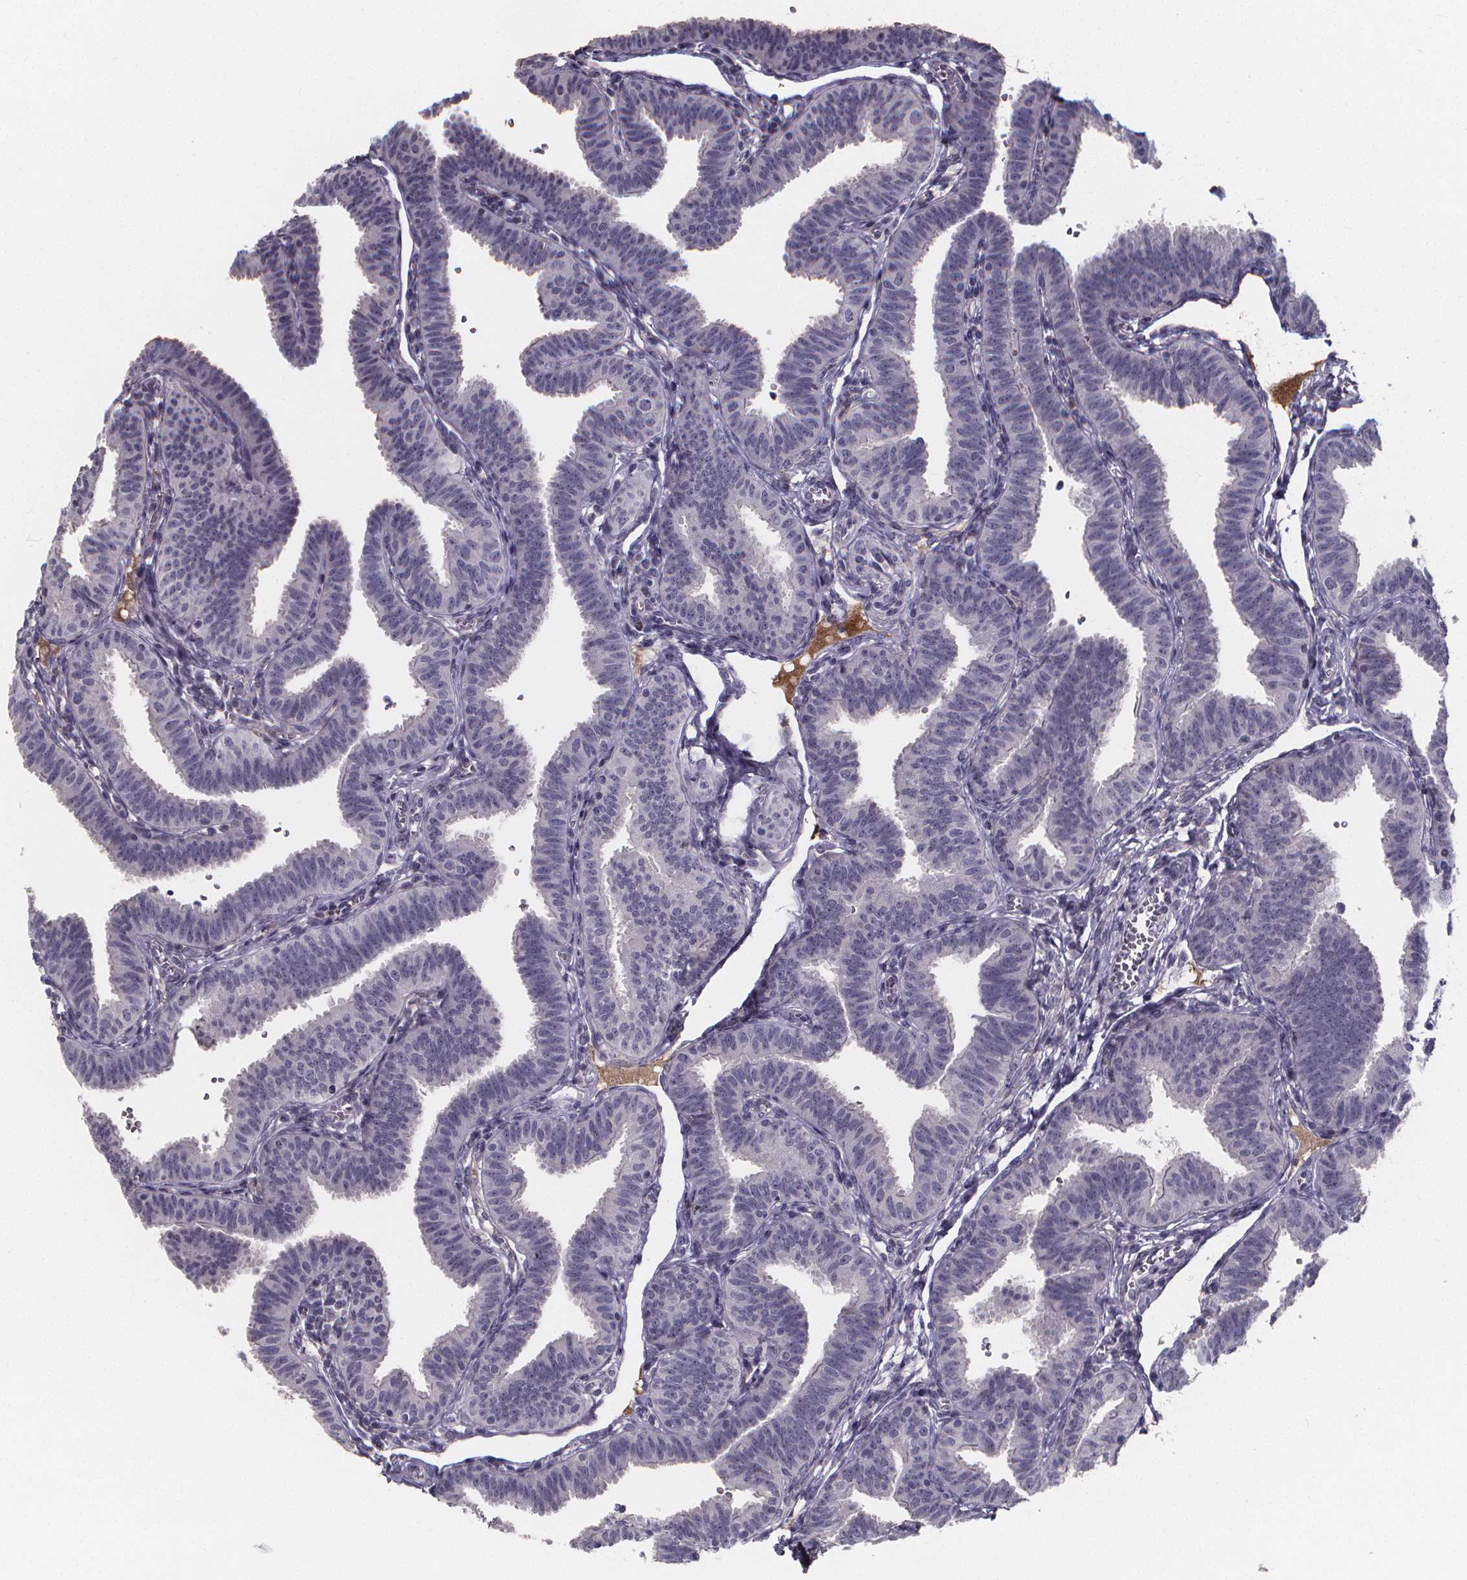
{"staining": {"intensity": "negative", "quantity": "none", "location": "none"}, "tissue": "fallopian tube", "cell_type": "Glandular cells", "image_type": "normal", "snomed": [{"axis": "morphology", "description": "Normal tissue, NOS"}, {"axis": "topography", "description": "Fallopian tube"}], "caption": "Immunohistochemical staining of normal fallopian tube displays no significant staining in glandular cells.", "gene": "AGT", "patient": {"sex": "female", "age": 25}}